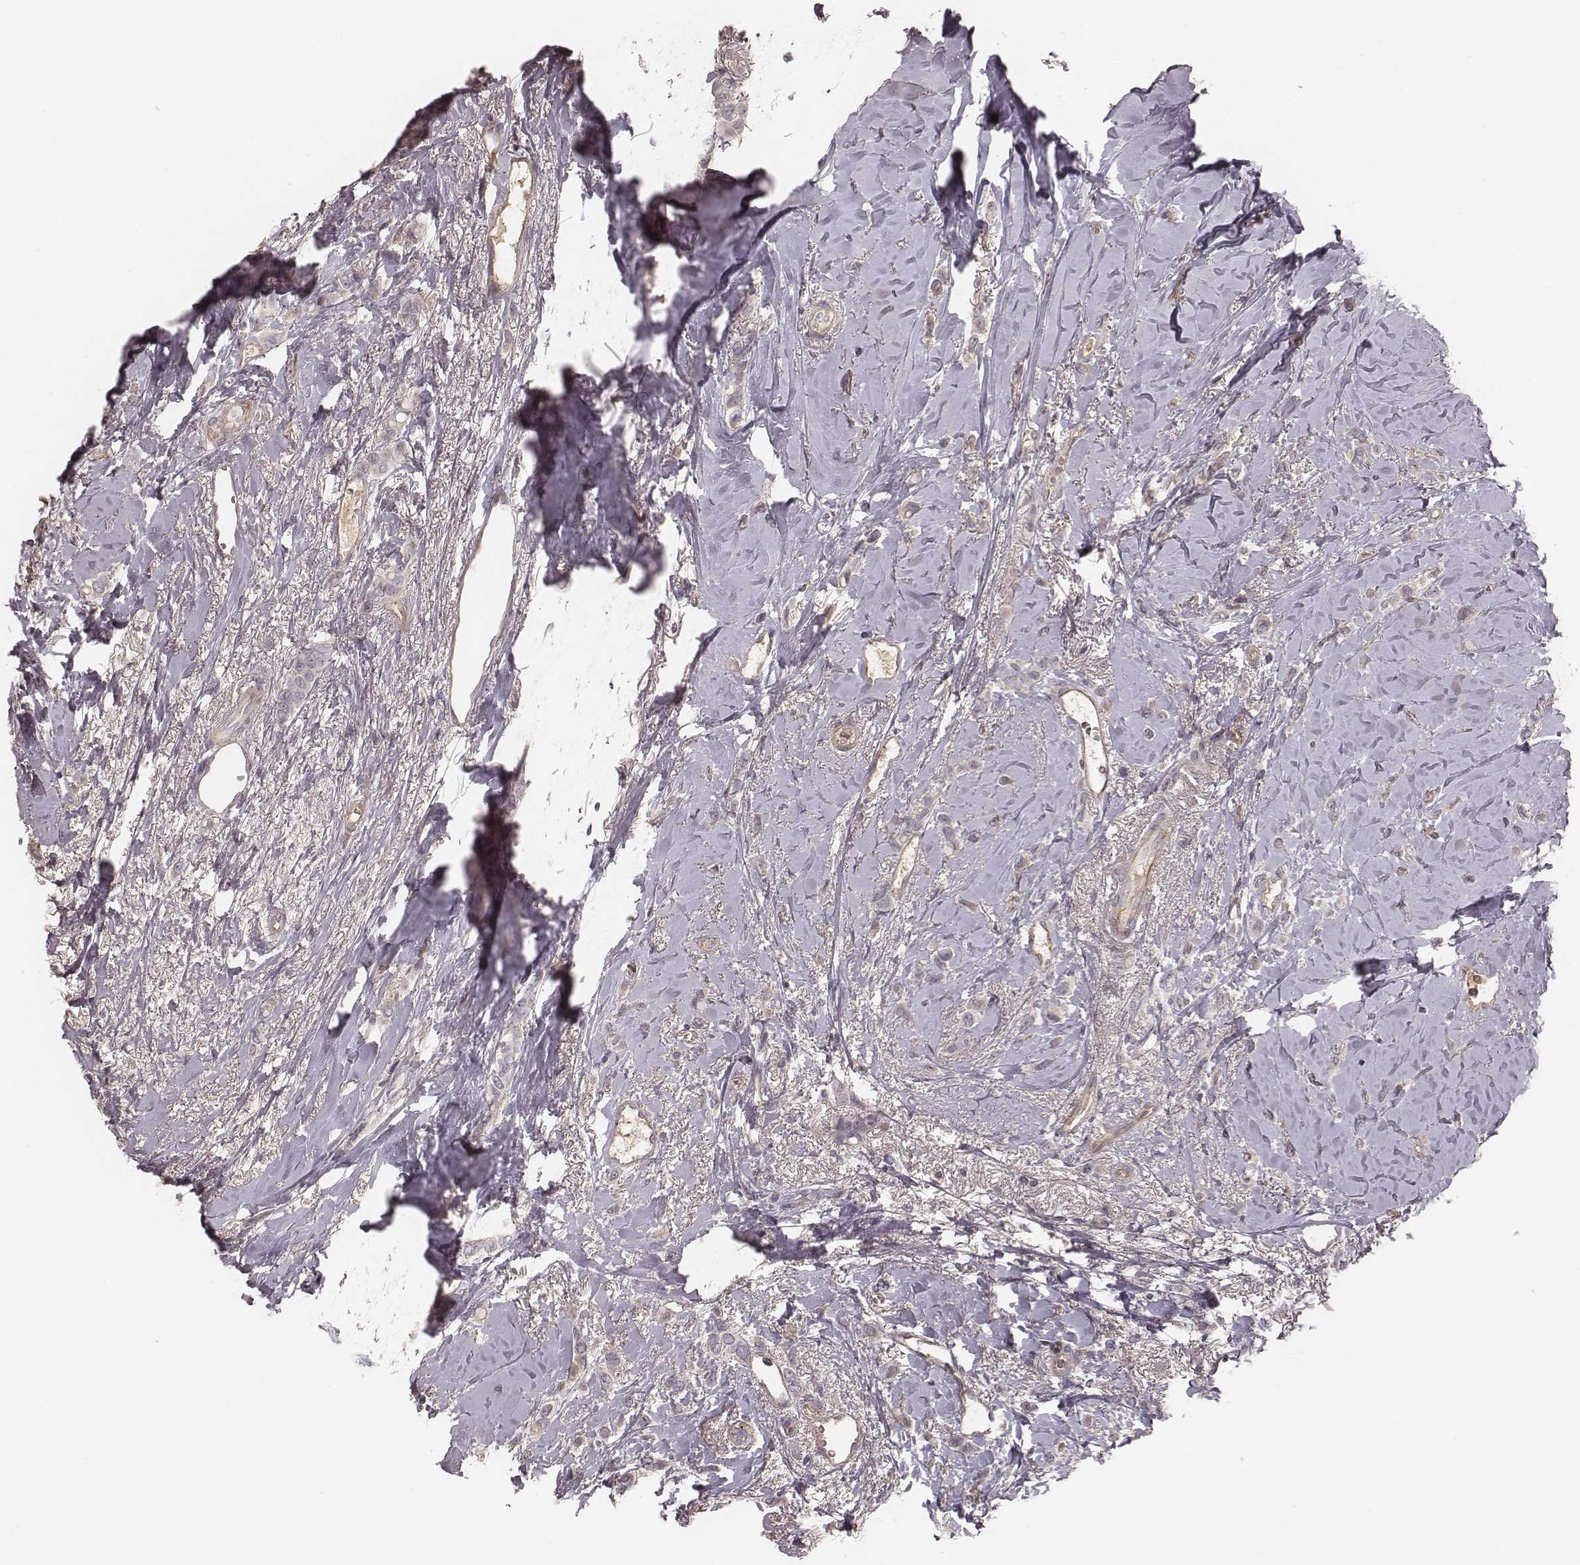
{"staining": {"intensity": "negative", "quantity": "none", "location": "none"}, "tissue": "breast cancer", "cell_type": "Tumor cells", "image_type": "cancer", "snomed": [{"axis": "morphology", "description": "Lobular carcinoma"}, {"axis": "topography", "description": "Breast"}], "caption": "This image is of breast lobular carcinoma stained with IHC to label a protein in brown with the nuclei are counter-stained blue. There is no positivity in tumor cells.", "gene": "OTOGL", "patient": {"sex": "female", "age": 66}}